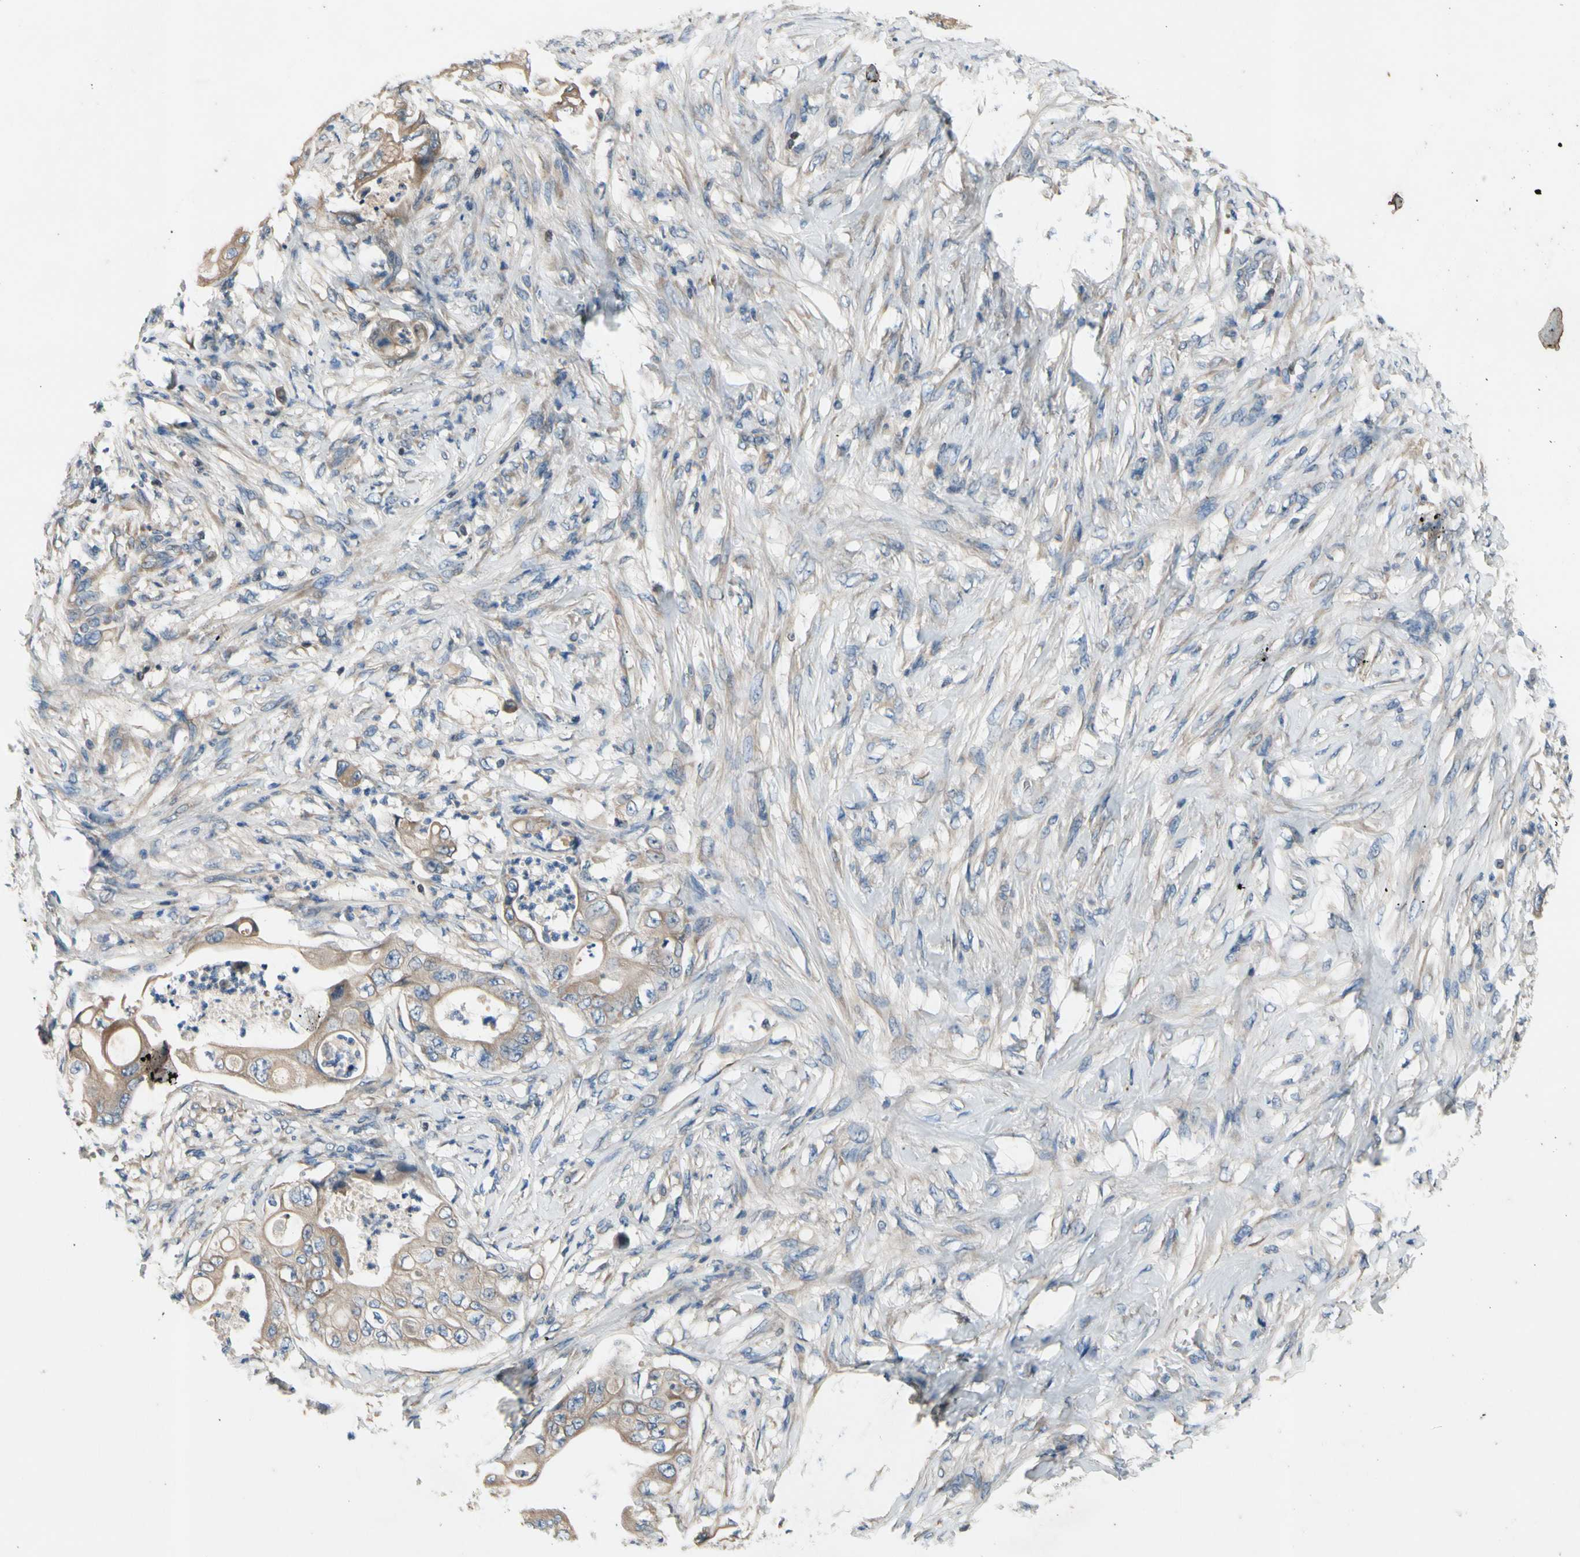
{"staining": {"intensity": "weak", "quantity": ">75%", "location": "cytoplasmic/membranous"}, "tissue": "stomach cancer", "cell_type": "Tumor cells", "image_type": "cancer", "snomed": [{"axis": "morphology", "description": "Adenocarcinoma, NOS"}, {"axis": "topography", "description": "Stomach"}], "caption": "High-power microscopy captured an immunohistochemistry photomicrograph of adenocarcinoma (stomach), revealing weak cytoplasmic/membranous staining in about >75% of tumor cells.", "gene": "TBX21", "patient": {"sex": "female", "age": 73}}